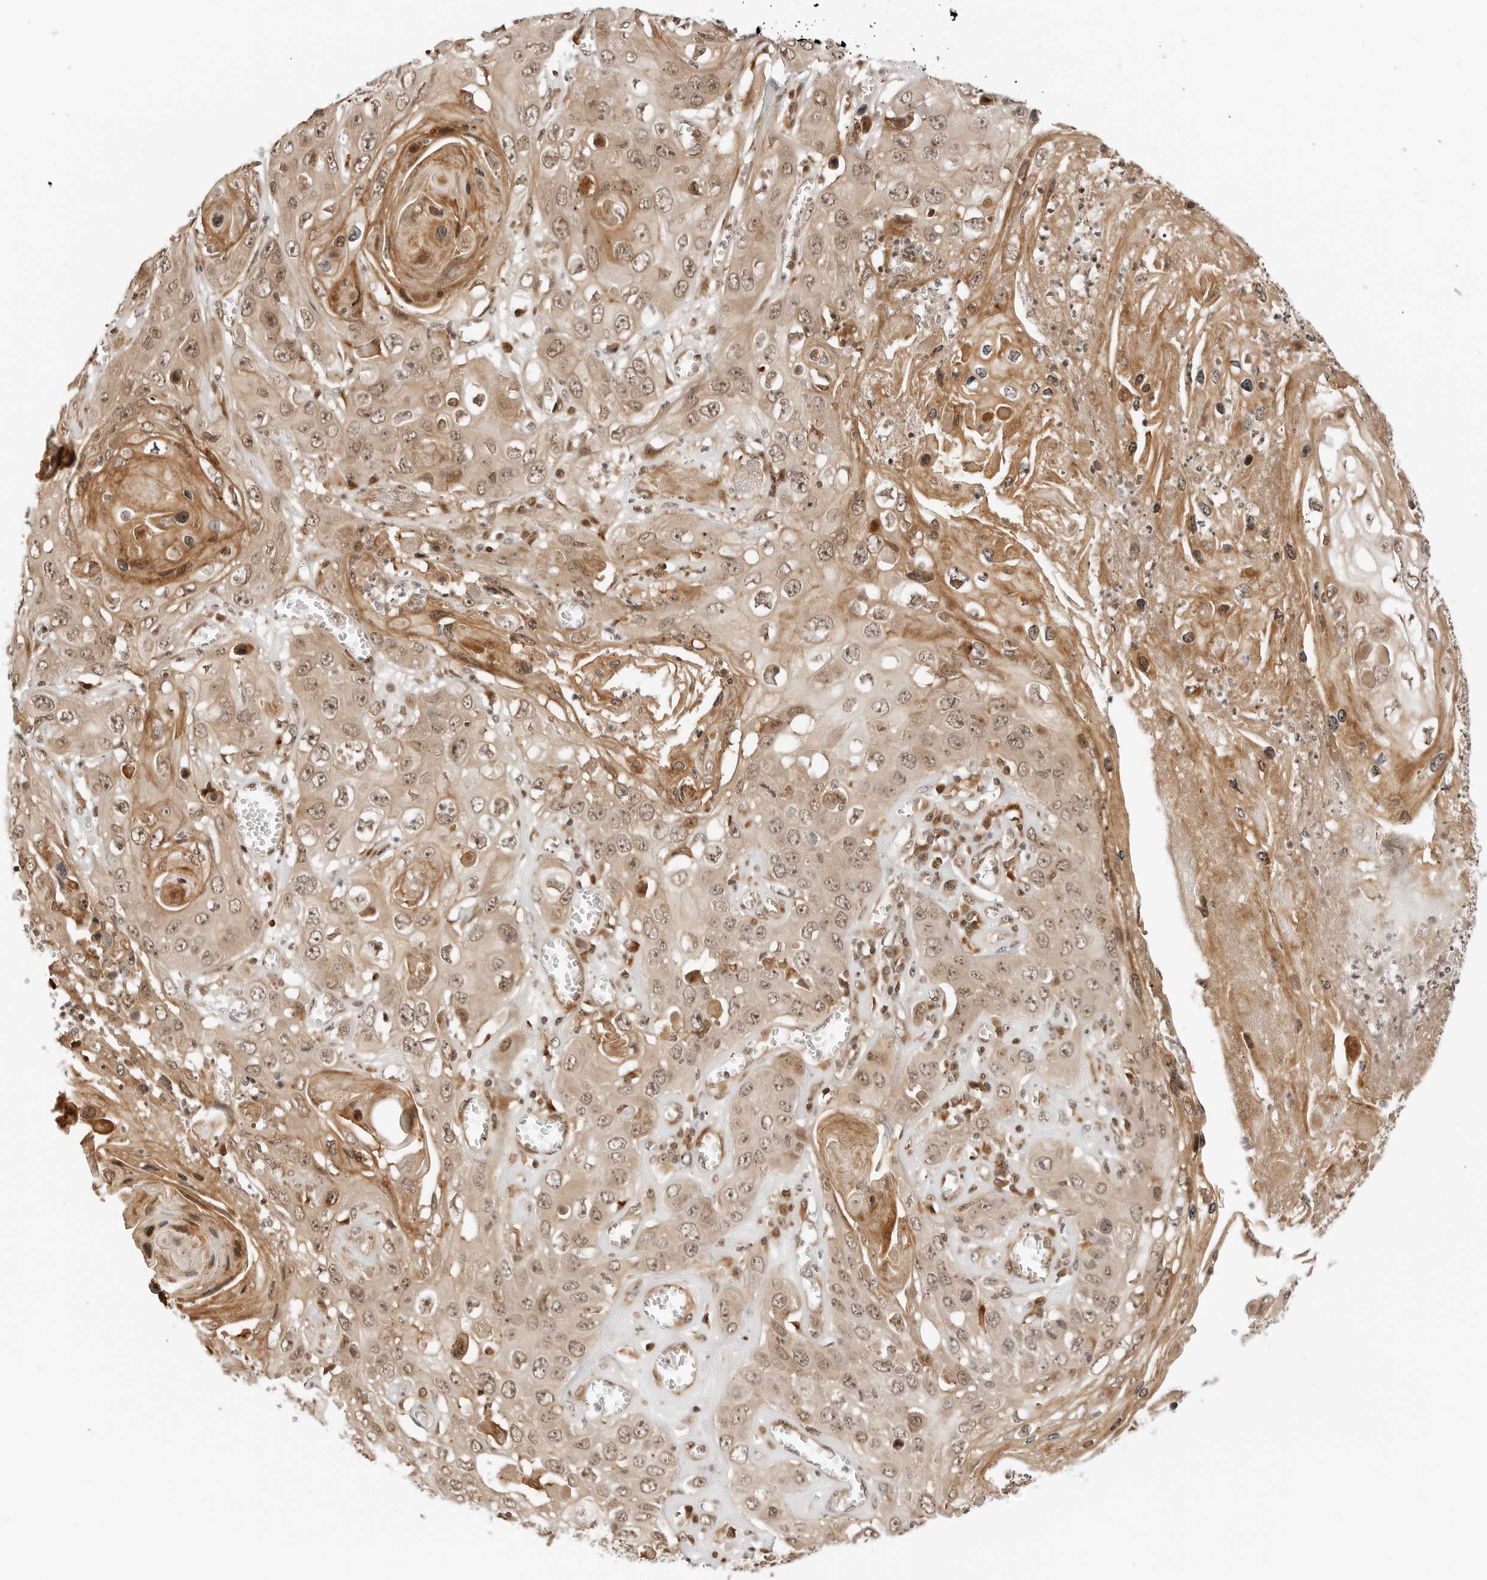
{"staining": {"intensity": "moderate", "quantity": ">75%", "location": "cytoplasmic/membranous,nuclear"}, "tissue": "skin cancer", "cell_type": "Tumor cells", "image_type": "cancer", "snomed": [{"axis": "morphology", "description": "Squamous cell carcinoma, NOS"}, {"axis": "topography", "description": "Skin"}], "caption": "Protein staining exhibits moderate cytoplasmic/membranous and nuclear expression in approximately >75% of tumor cells in squamous cell carcinoma (skin).", "gene": "GEM", "patient": {"sex": "male", "age": 55}}